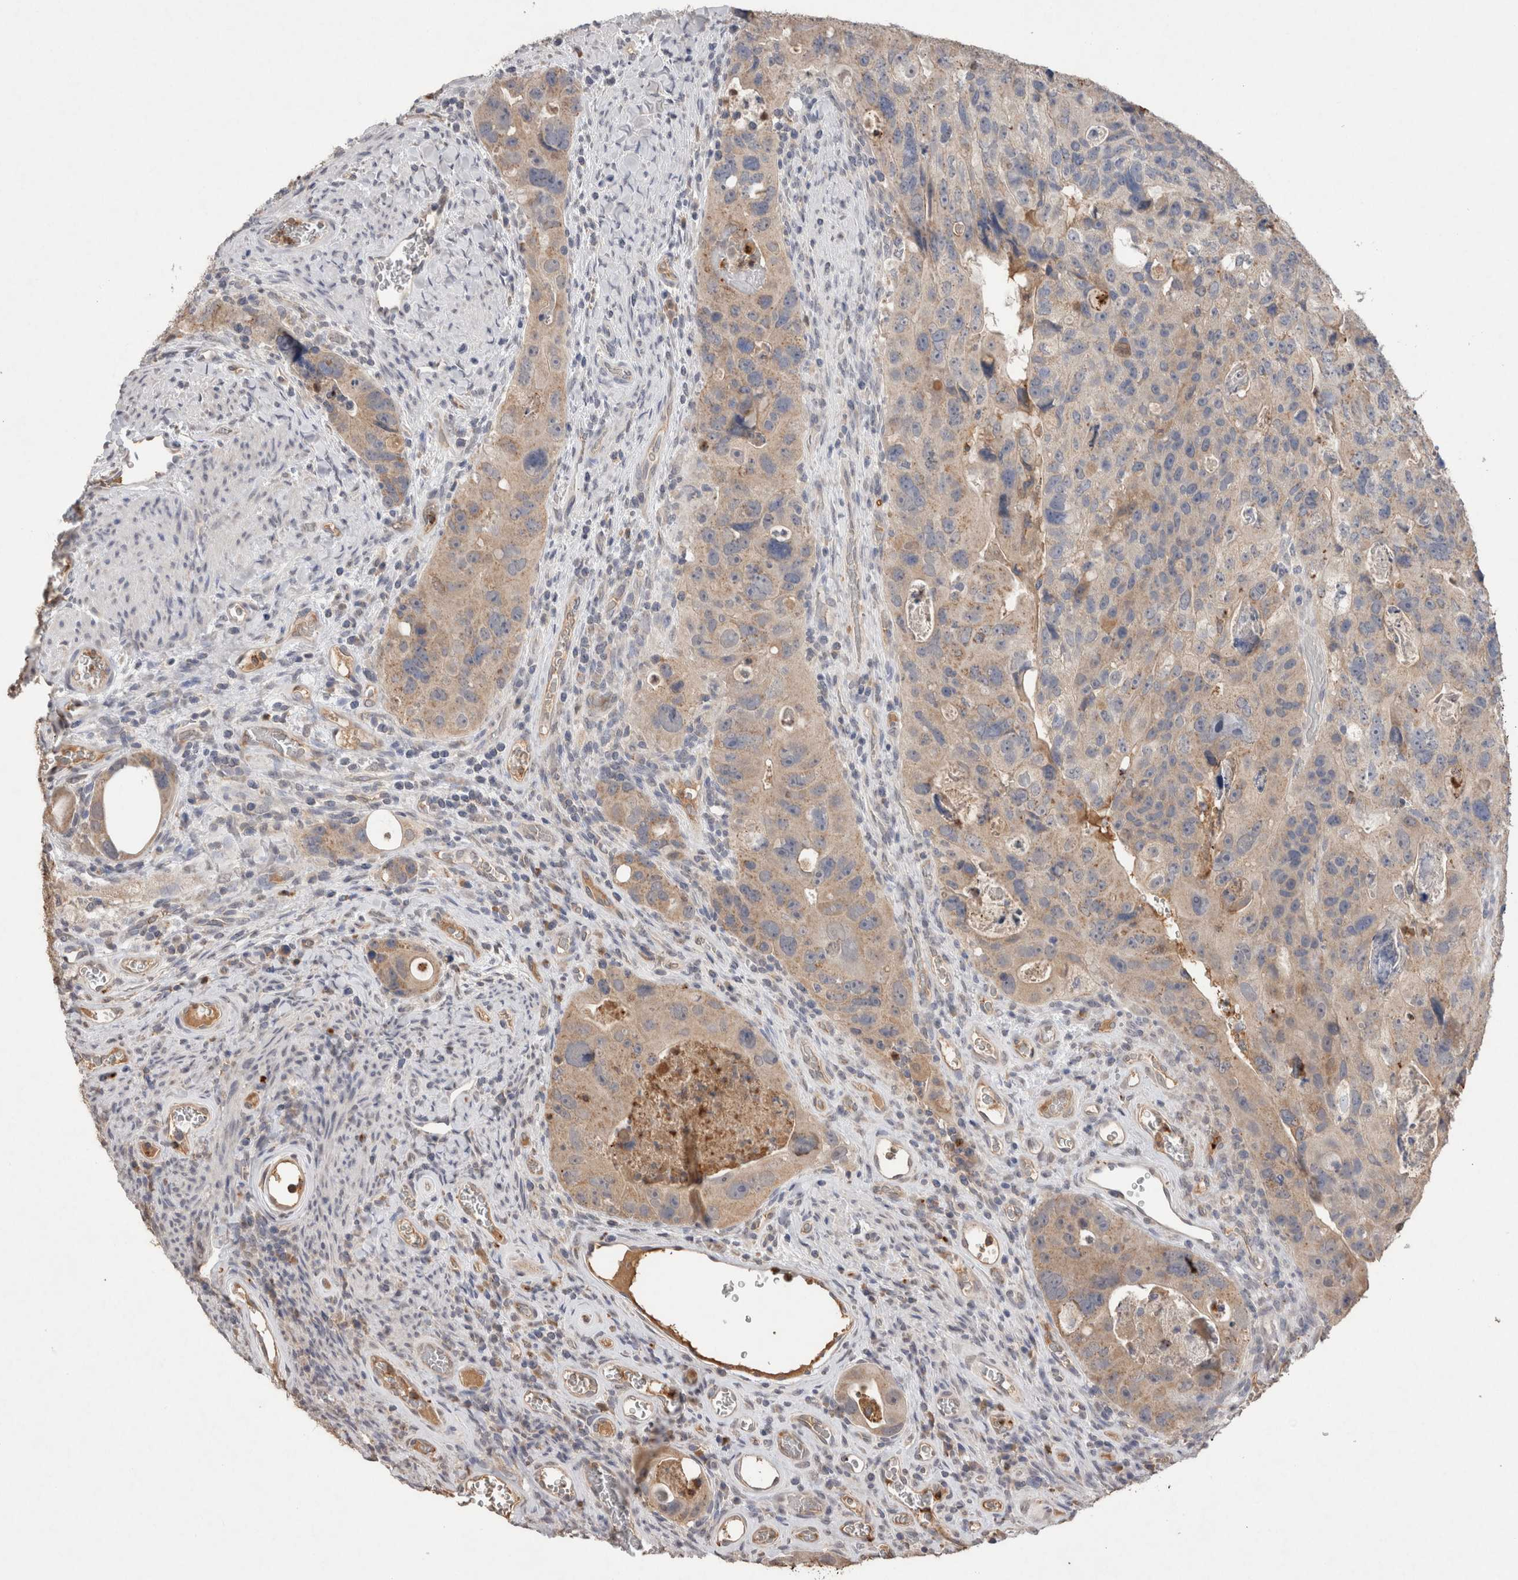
{"staining": {"intensity": "weak", "quantity": ">75%", "location": "cytoplasmic/membranous"}, "tissue": "colorectal cancer", "cell_type": "Tumor cells", "image_type": "cancer", "snomed": [{"axis": "morphology", "description": "Adenocarcinoma, NOS"}, {"axis": "topography", "description": "Rectum"}], "caption": "Protein expression analysis of colorectal cancer demonstrates weak cytoplasmic/membranous staining in about >75% of tumor cells.", "gene": "FABP7", "patient": {"sex": "male", "age": 59}}